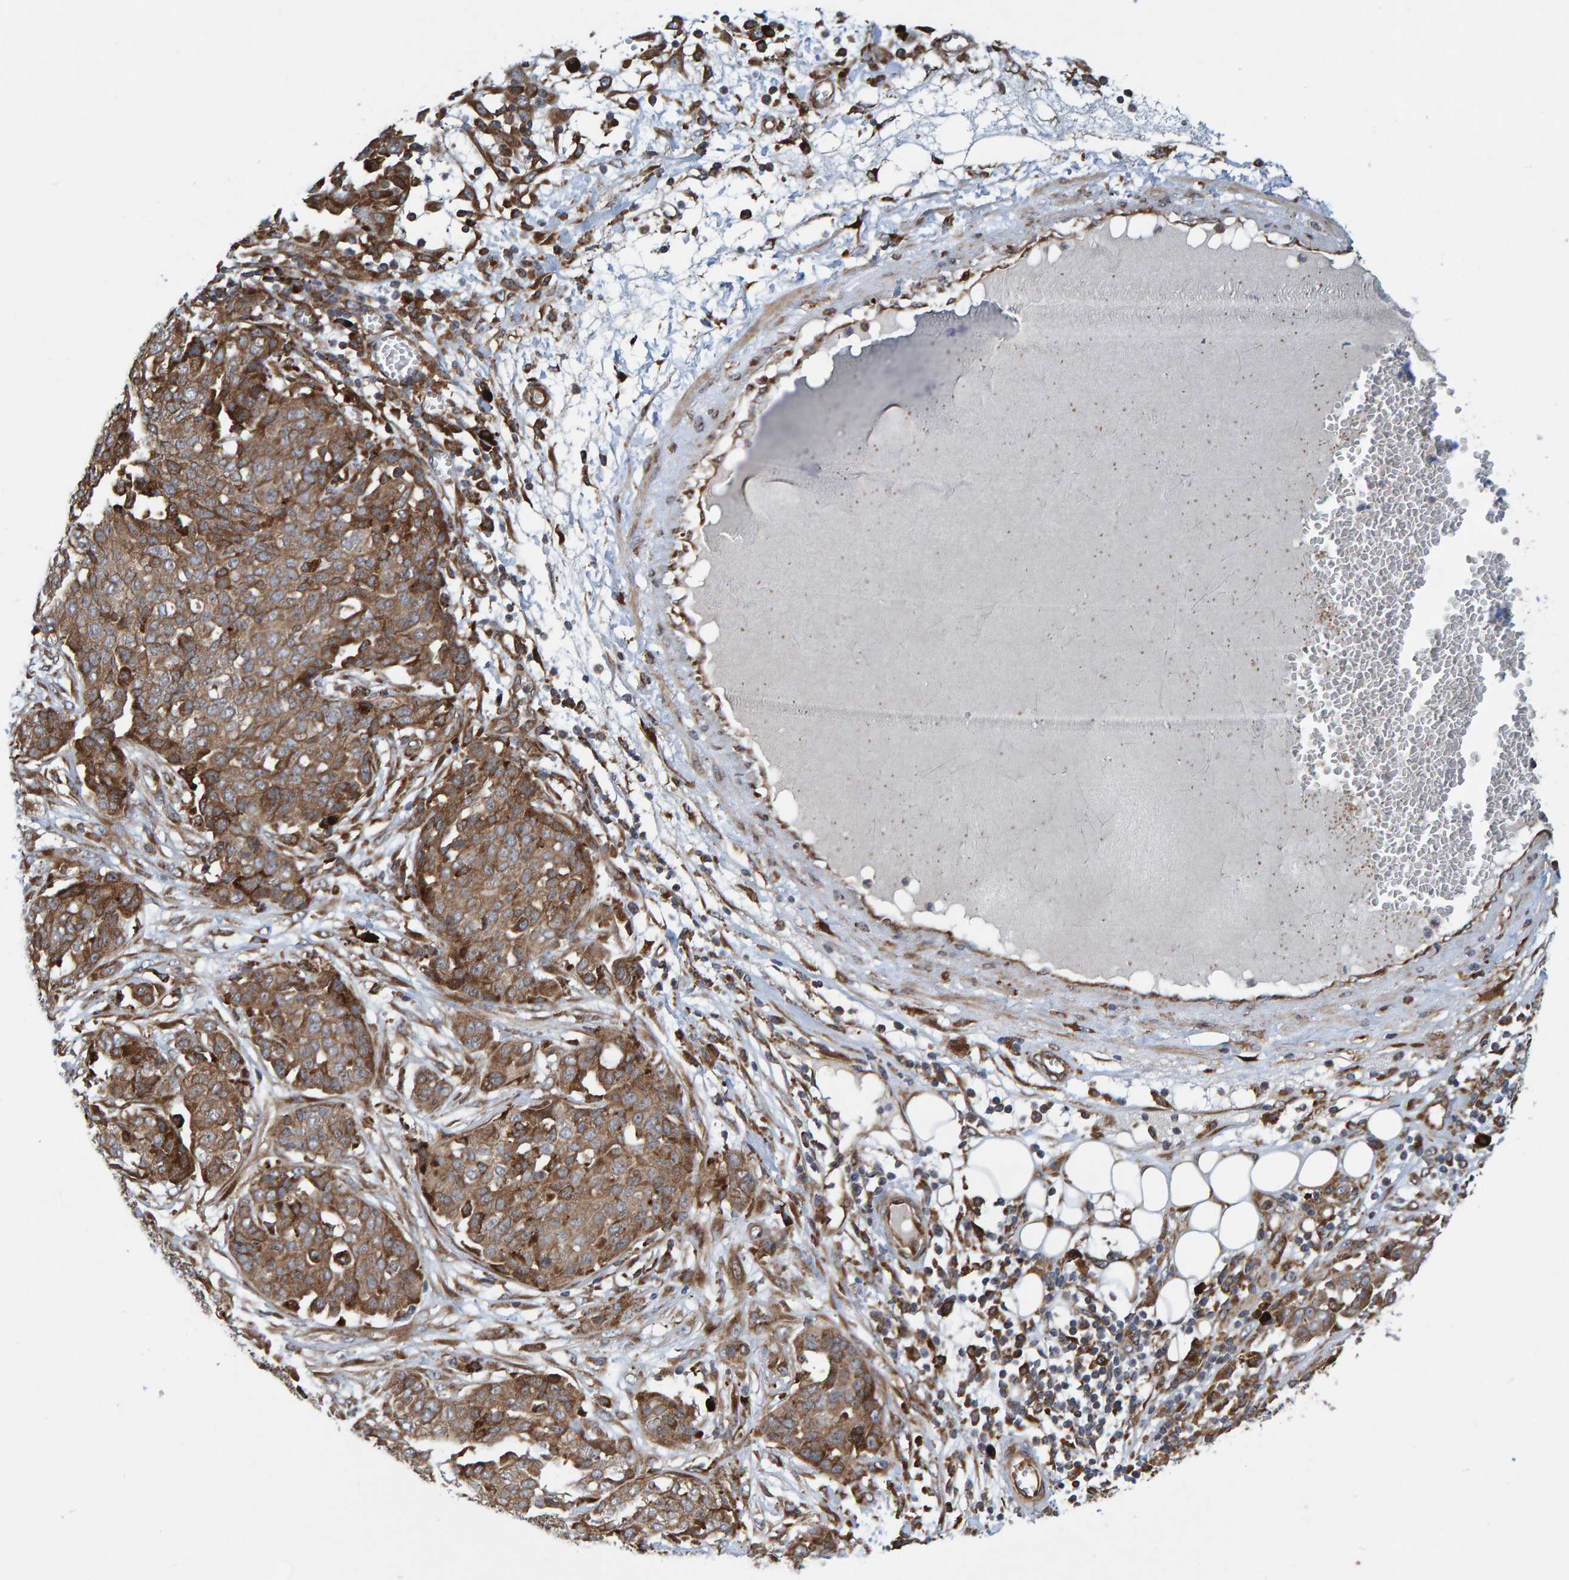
{"staining": {"intensity": "moderate", "quantity": ">75%", "location": "cytoplasmic/membranous"}, "tissue": "ovarian cancer", "cell_type": "Tumor cells", "image_type": "cancer", "snomed": [{"axis": "morphology", "description": "Cystadenocarcinoma, serous, NOS"}, {"axis": "topography", "description": "Soft tissue"}, {"axis": "topography", "description": "Ovary"}], "caption": "Ovarian cancer tissue shows moderate cytoplasmic/membranous expression in about >75% of tumor cells Immunohistochemistry (ihc) stains the protein of interest in brown and the nuclei are stained blue.", "gene": "KIAA0753", "patient": {"sex": "female", "age": 57}}